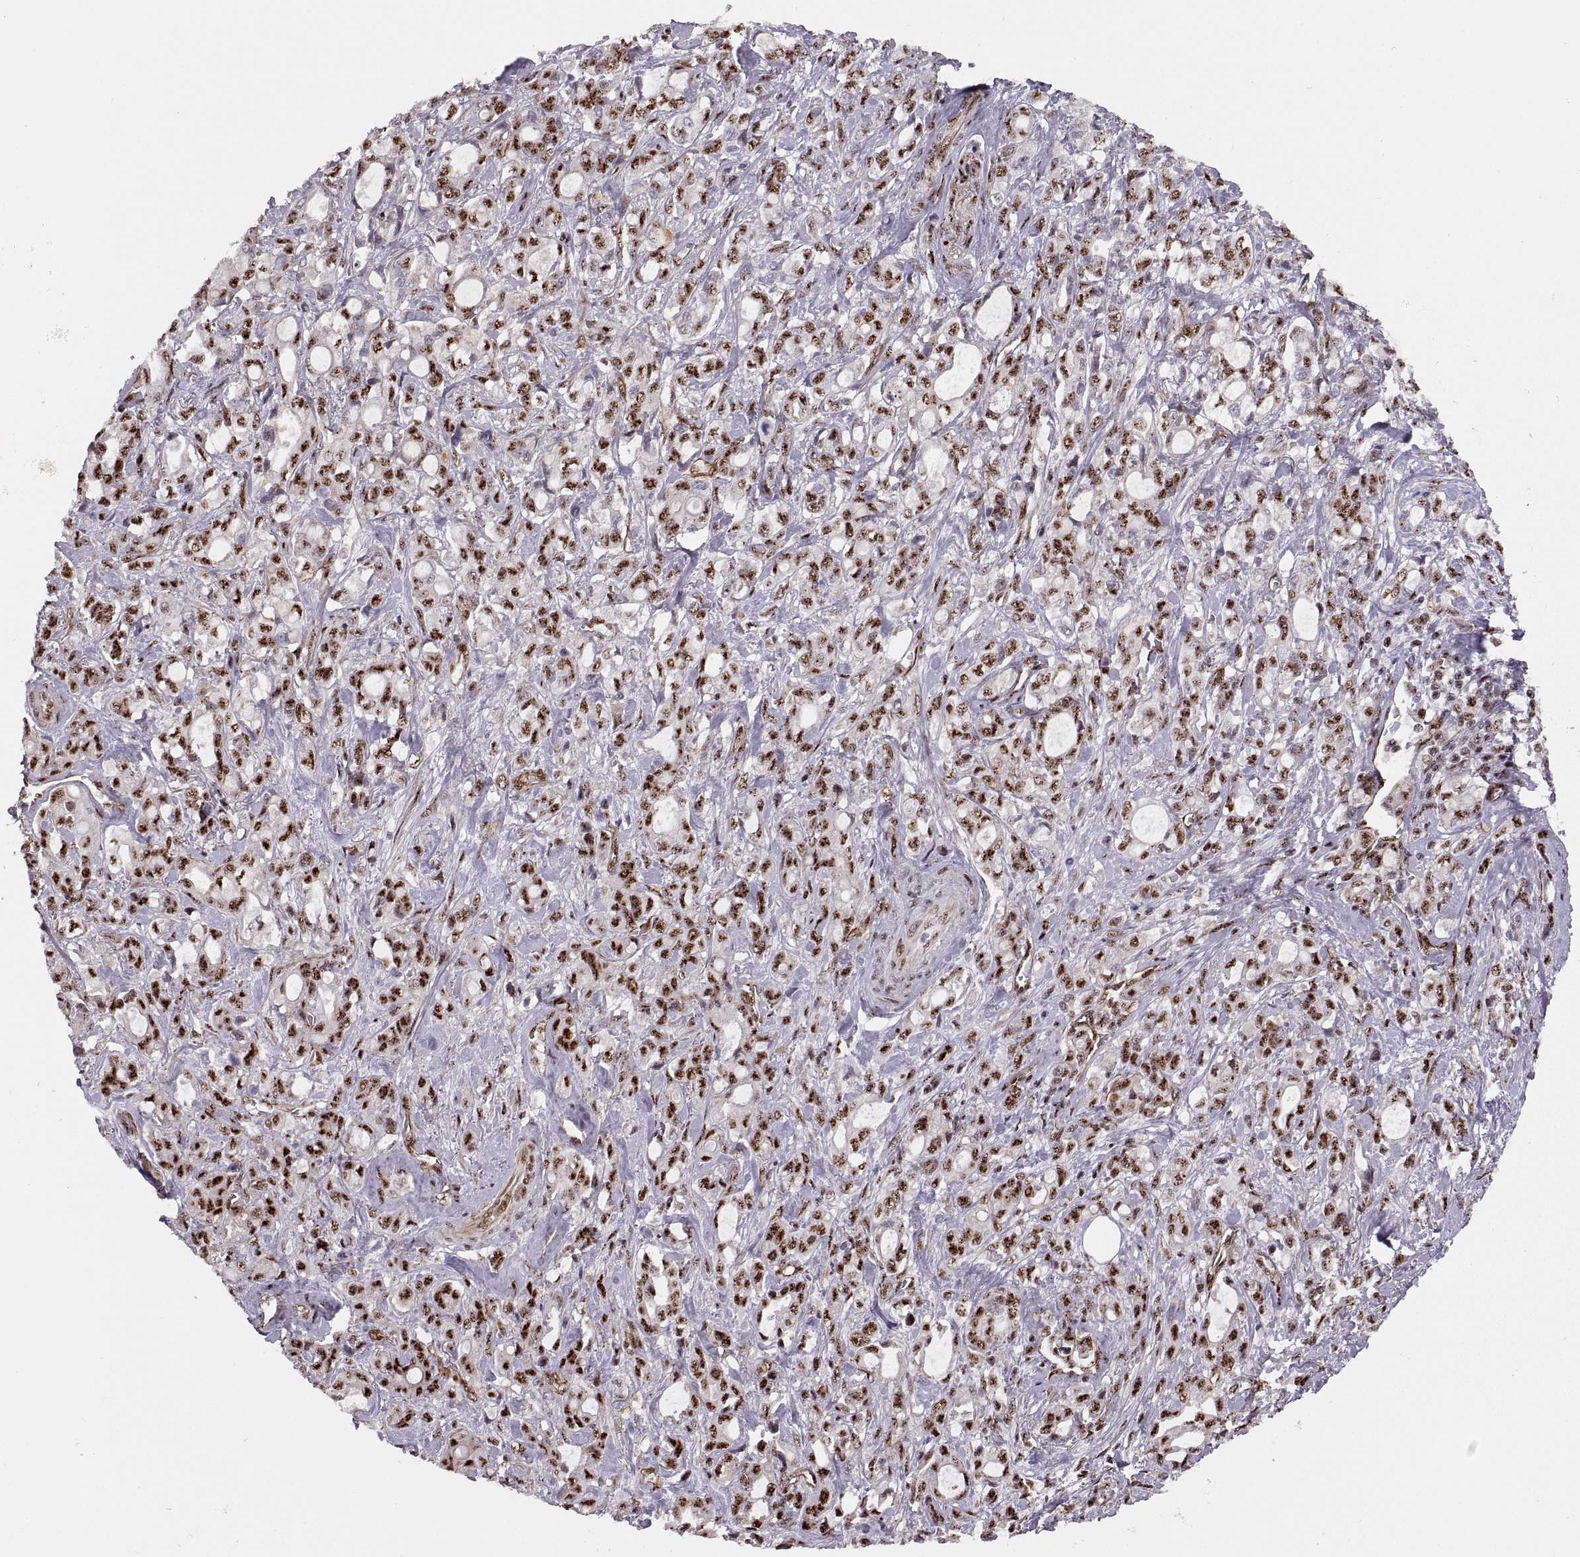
{"staining": {"intensity": "strong", "quantity": "25%-75%", "location": "nuclear"}, "tissue": "stomach cancer", "cell_type": "Tumor cells", "image_type": "cancer", "snomed": [{"axis": "morphology", "description": "Adenocarcinoma, NOS"}, {"axis": "topography", "description": "Stomach"}], "caption": "The image exhibits a brown stain indicating the presence of a protein in the nuclear of tumor cells in adenocarcinoma (stomach).", "gene": "ZCCHC17", "patient": {"sex": "male", "age": 63}}